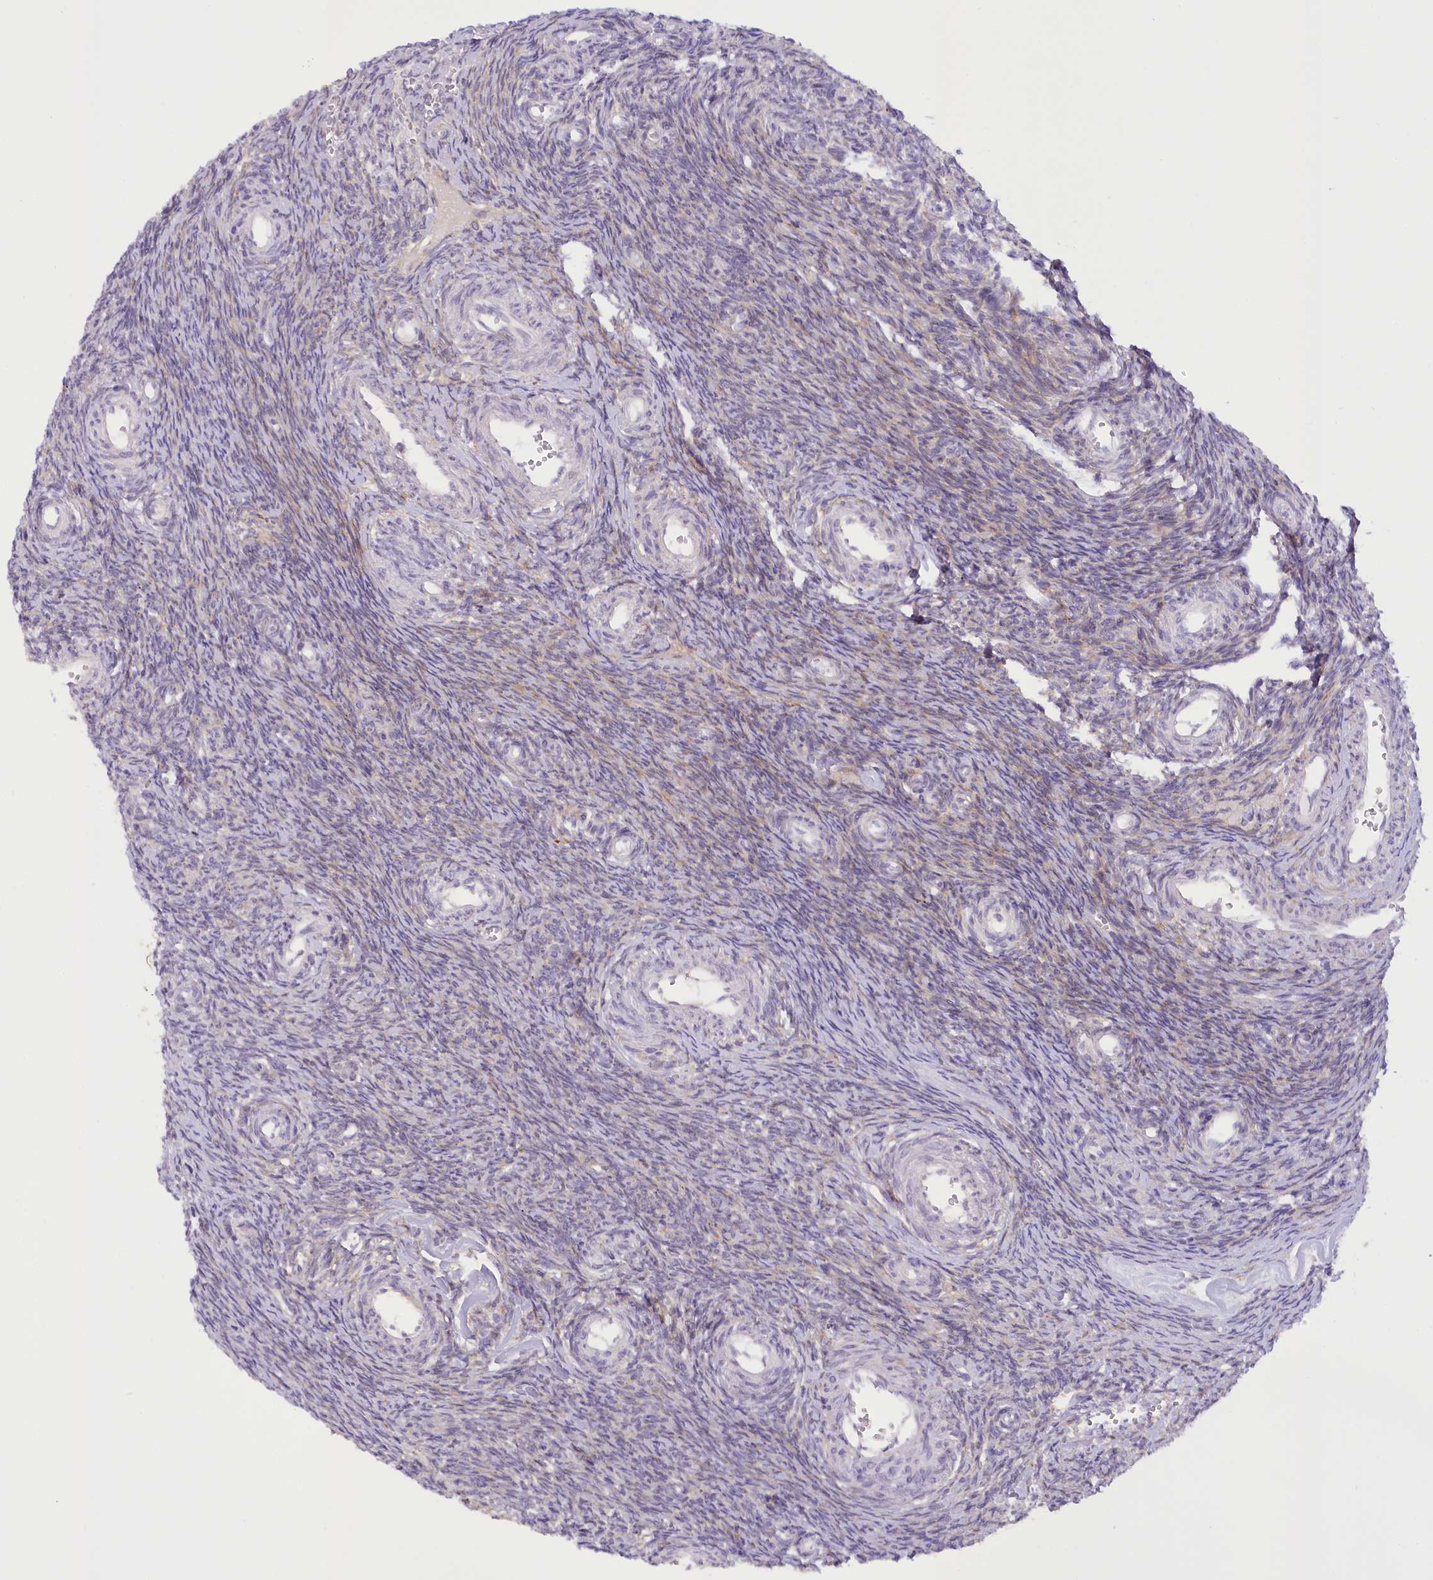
{"staining": {"intensity": "weak", "quantity": "<25%", "location": "cytoplasmic/membranous"}, "tissue": "ovary", "cell_type": "Ovarian stroma cells", "image_type": "normal", "snomed": [{"axis": "morphology", "description": "Normal tissue, NOS"}, {"axis": "topography", "description": "Ovary"}], "caption": "This is an immunohistochemistry (IHC) photomicrograph of benign ovary. There is no positivity in ovarian stroma cells.", "gene": "NCKAP5", "patient": {"sex": "female", "age": 39}}